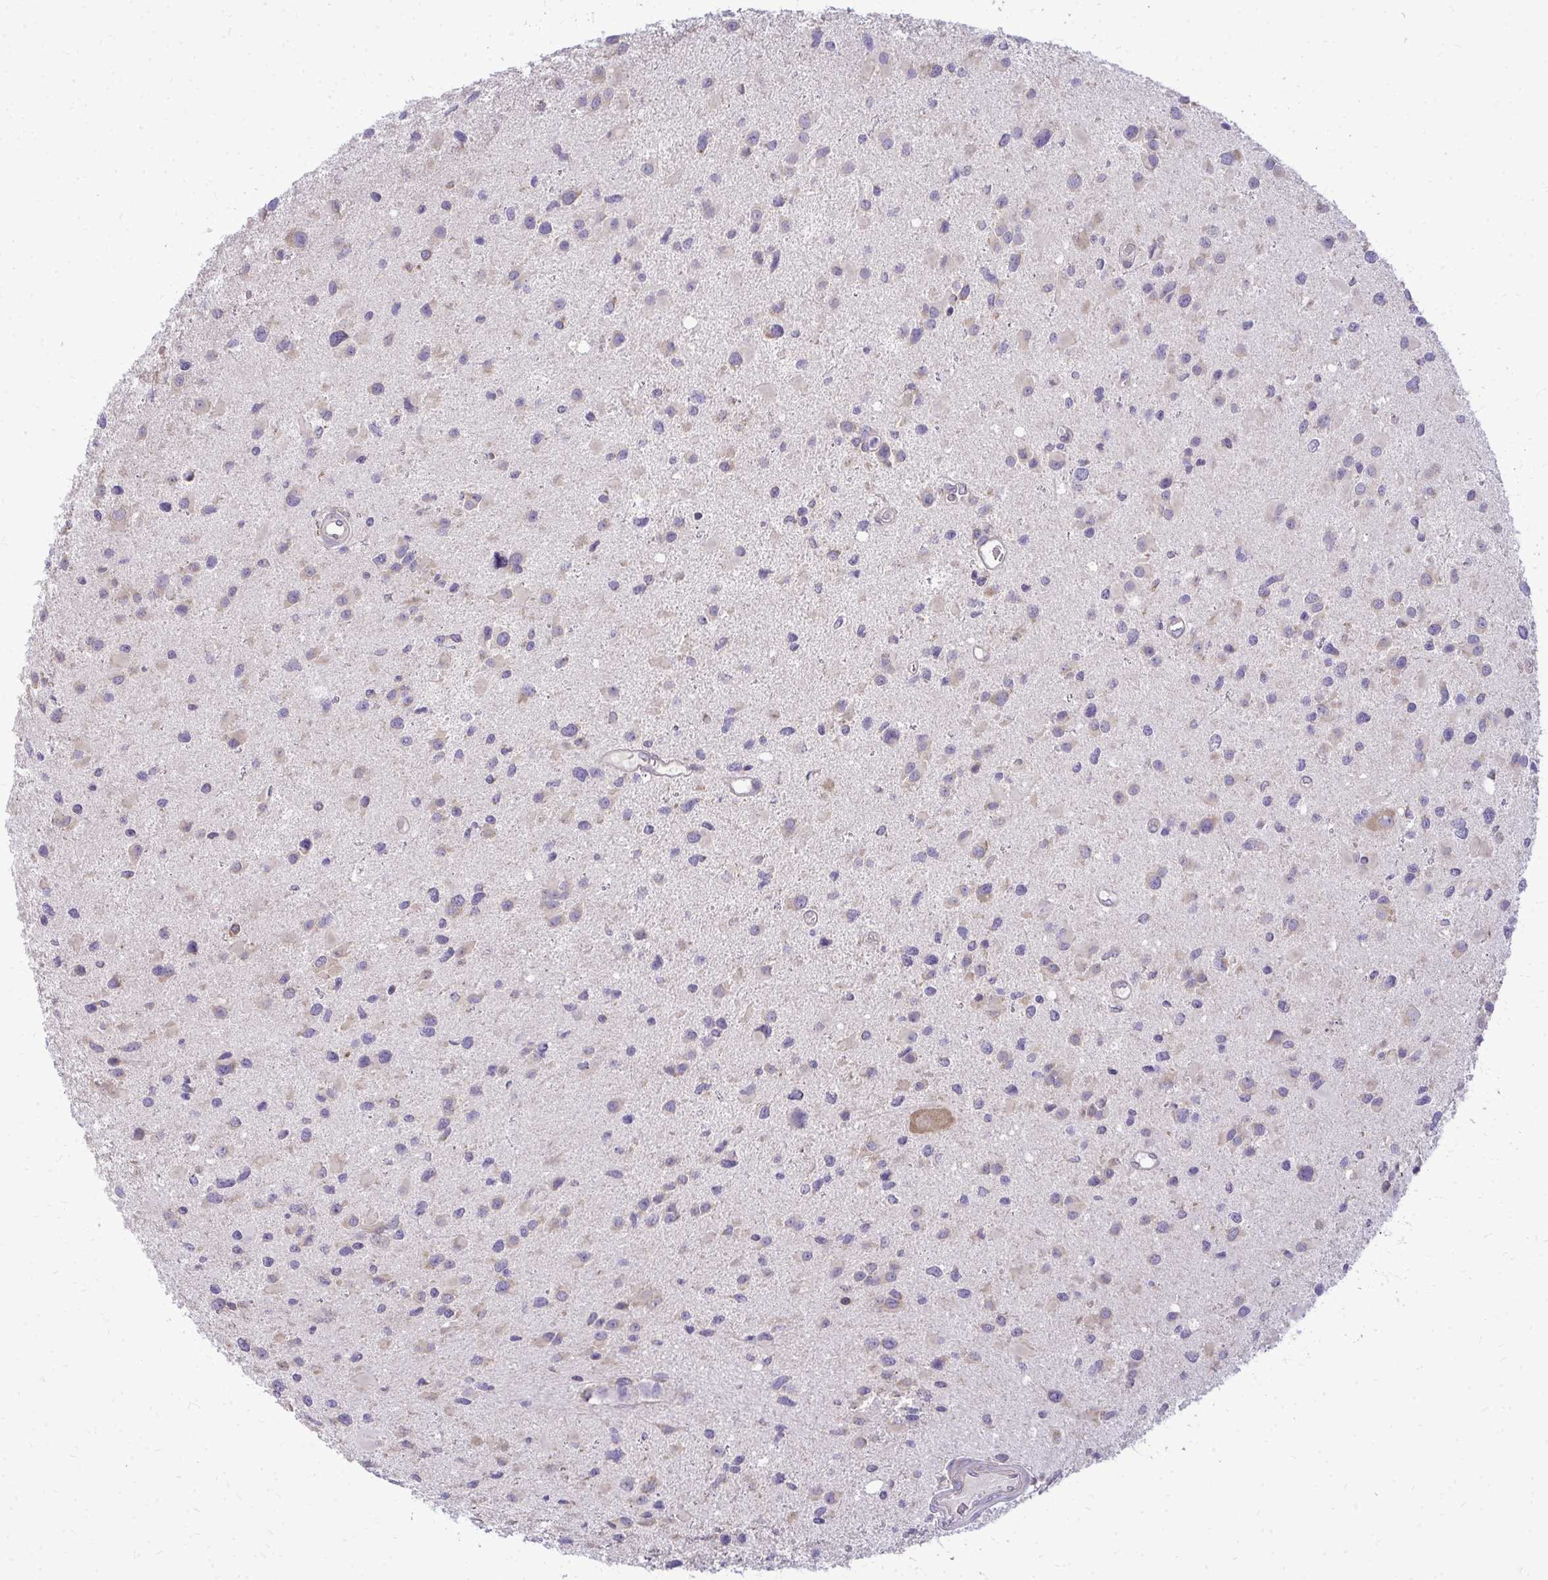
{"staining": {"intensity": "negative", "quantity": "none", "location": "none"}, "tissue": "glioma", "cell_type": "Tumor cells", "image_type": "cancer", "snomed": [{"axis": "morphology", "description": "Glioma, malignant, Low grade"}, {"axis": "topography", "description": "Brain"}], "caption": "Tumor cells show no significant protein staining in malignant low-grade glioma. (Immunohistochemistry, brightfield microscopy, high magnification).", "gene": "RPLP2", "patient": {"sex": "female", "age": 32}}